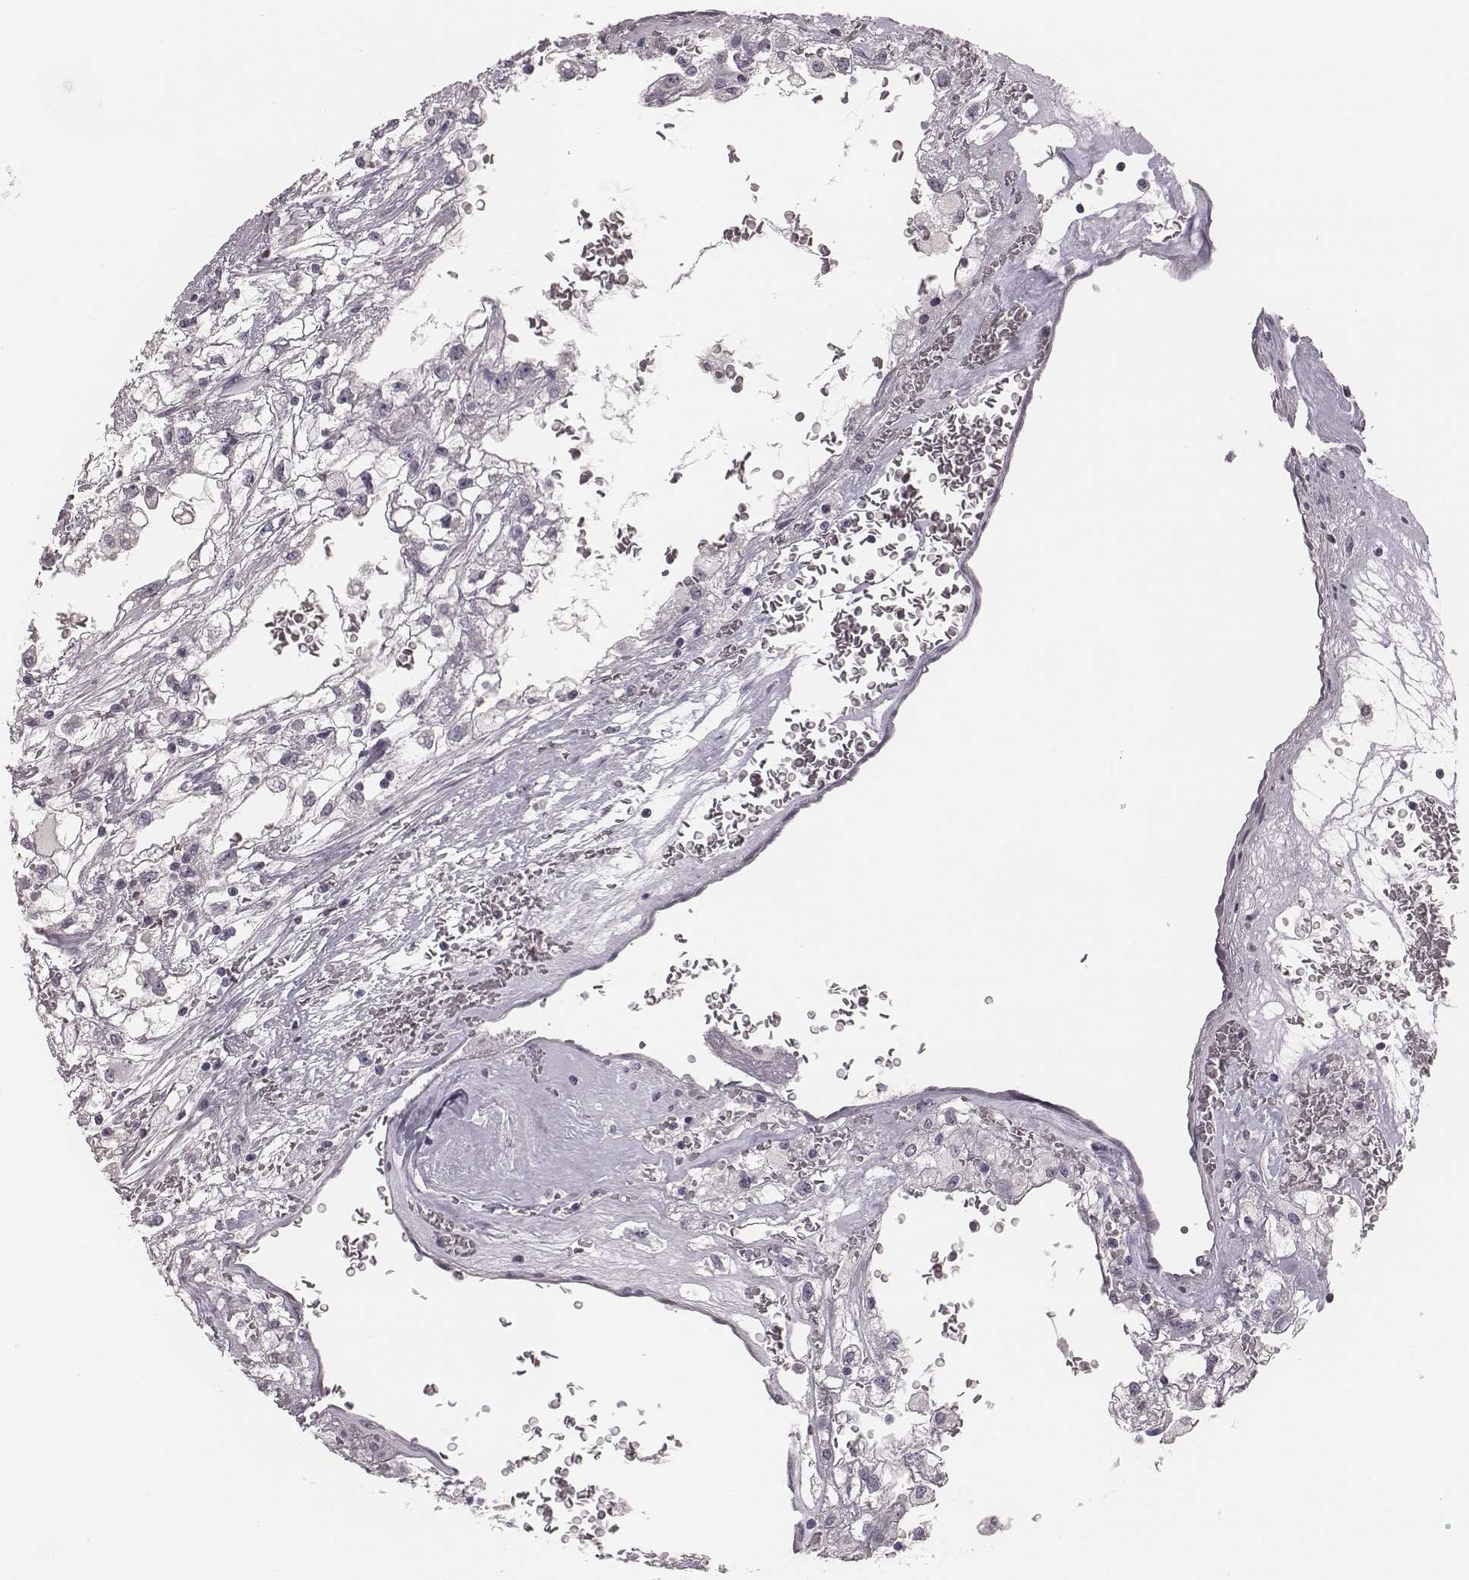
{"staining": {"intensity": "negative", "quantity": "none", "location": "none"}, "tissue": "renal cancer", "cell_type": "Tumor cells", "image_type": "cancer", "snomed": [{"axis": "morphology", "description": "Adenocarcinoma, NOS"}, {"axis": "topography", "description": "Kidney"}], "caption": "Tumor cells are negative for protein expression in human renal cancer. Brightfield microscopy of IHC stained with DAB (3,3'-diaminobenzidine) (brown) and hematoxylin (blue), captured at high magnification.", "gene": "CSHL1", "patient": {"sex": "male", "age": 59}}